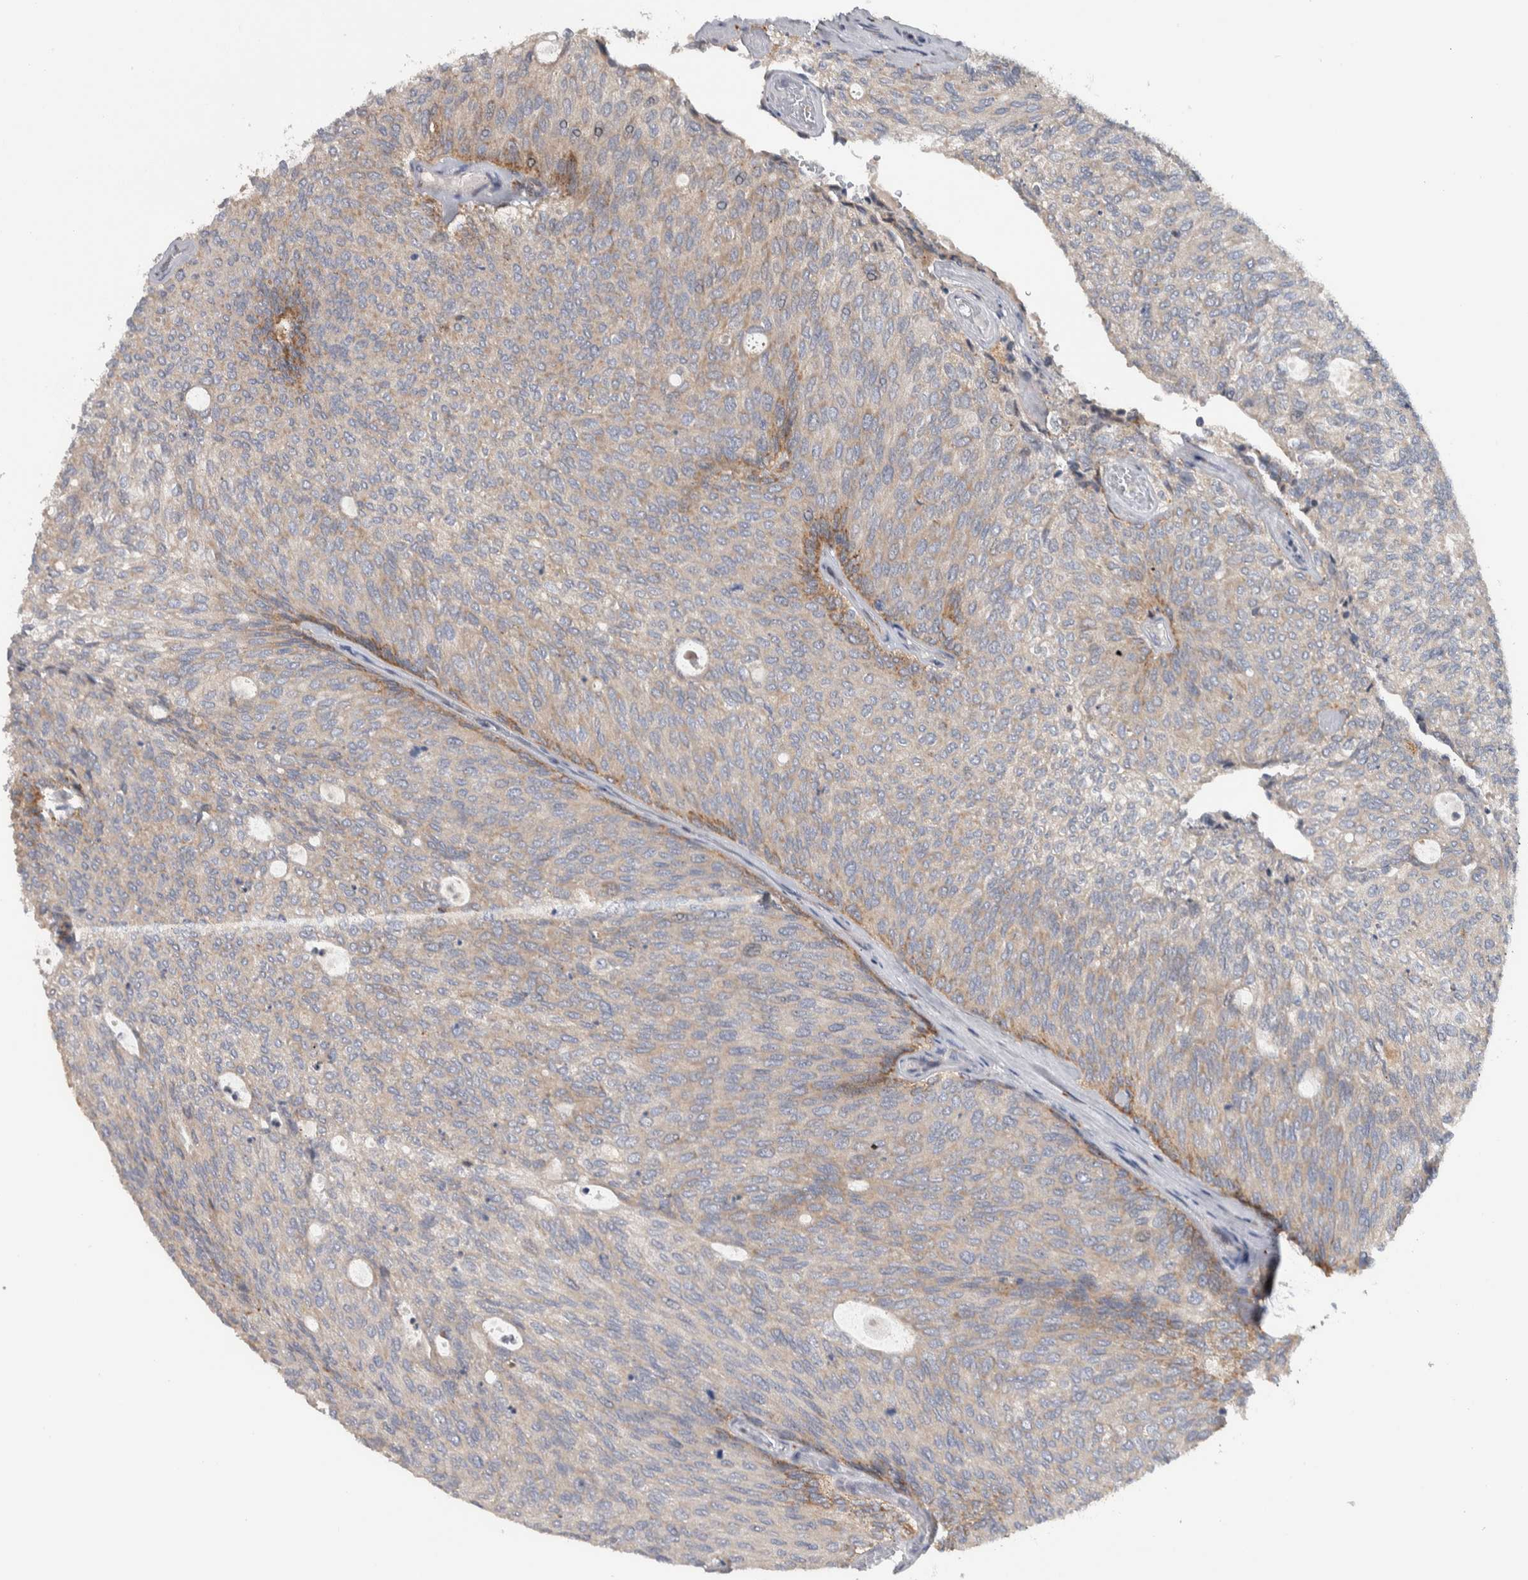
{"staining": {"intensity": "moderate", "quantity": "<25%", "location": "cytoplasmic/membranous"}, "tissue": "urothelial cancer", "cell_type": "Tumor cells", "image_type": "cancer", "snomed": [{"axis": "morphology", "description": "Urothelial carcinoma, Low grade"}, {"axis": "topography", "description": "Urinary bladder"}], "caption": "This is a photomicrograph of immunohistochemistry staining of urothelial cancer, which shows moderate expression in the cytoplasmic/membranous of tumor cells.", "gene": "PRRG4", "patient": {"sex": "female", "age": 79}}